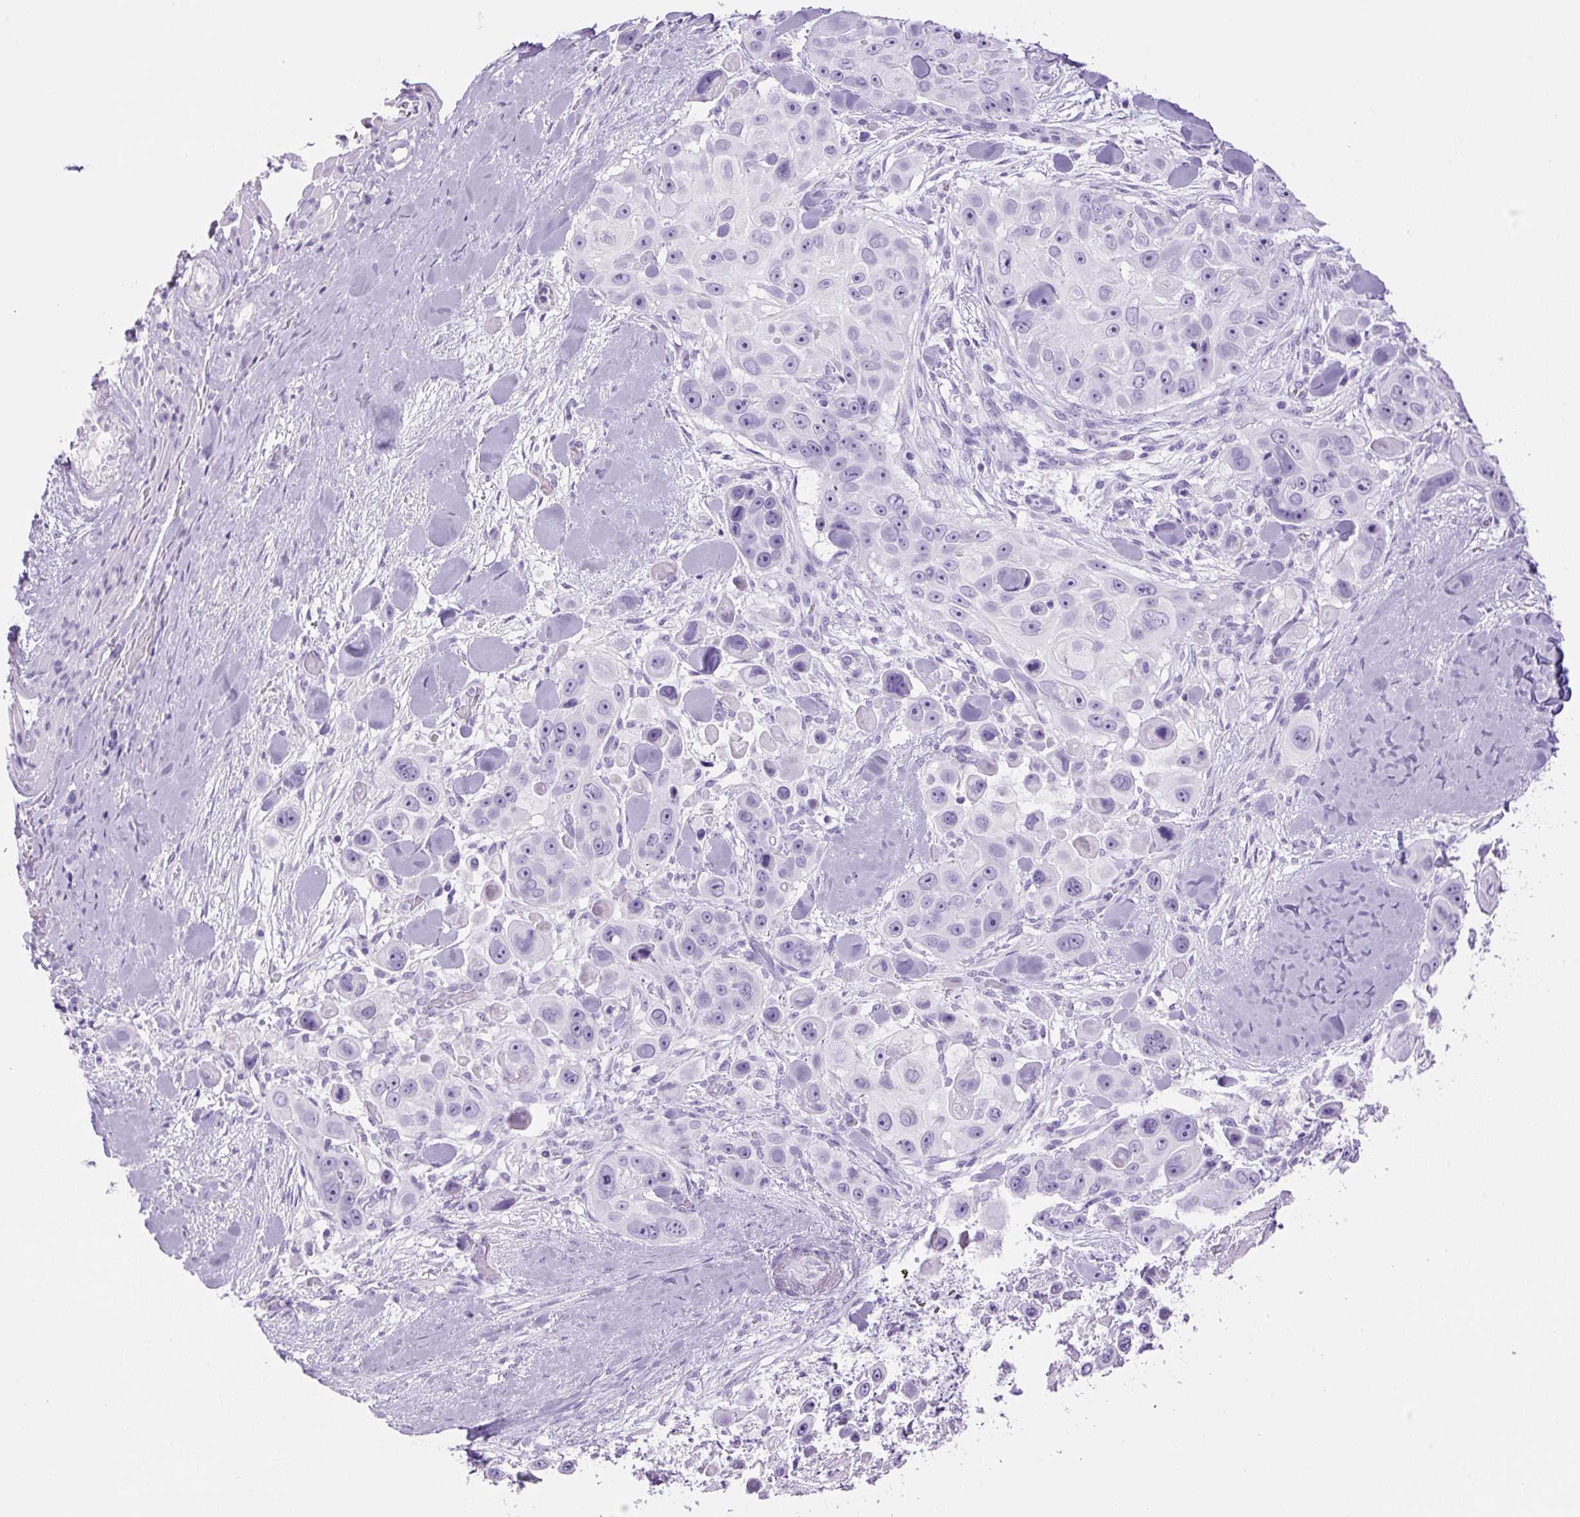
{"staining": {"intensity": "negative", "quantity": "none", "location": "none"}, "tissue": "skin cancer", "cell_type": "Tumor cells", "image_type": "cancer", "snomed": [{"axis": "morphology", "description": "Squamous cell carcinoma, NOS"}, {"axis": "topography", "description": "Skin"}], "caption": "This is an immunohistochemistry (IHC) image of human skin squamous cell carcinoma. There is no expression in tumor cells.", "gene": "RSPO4", "patient": {"sex": "male", "age": 67}}